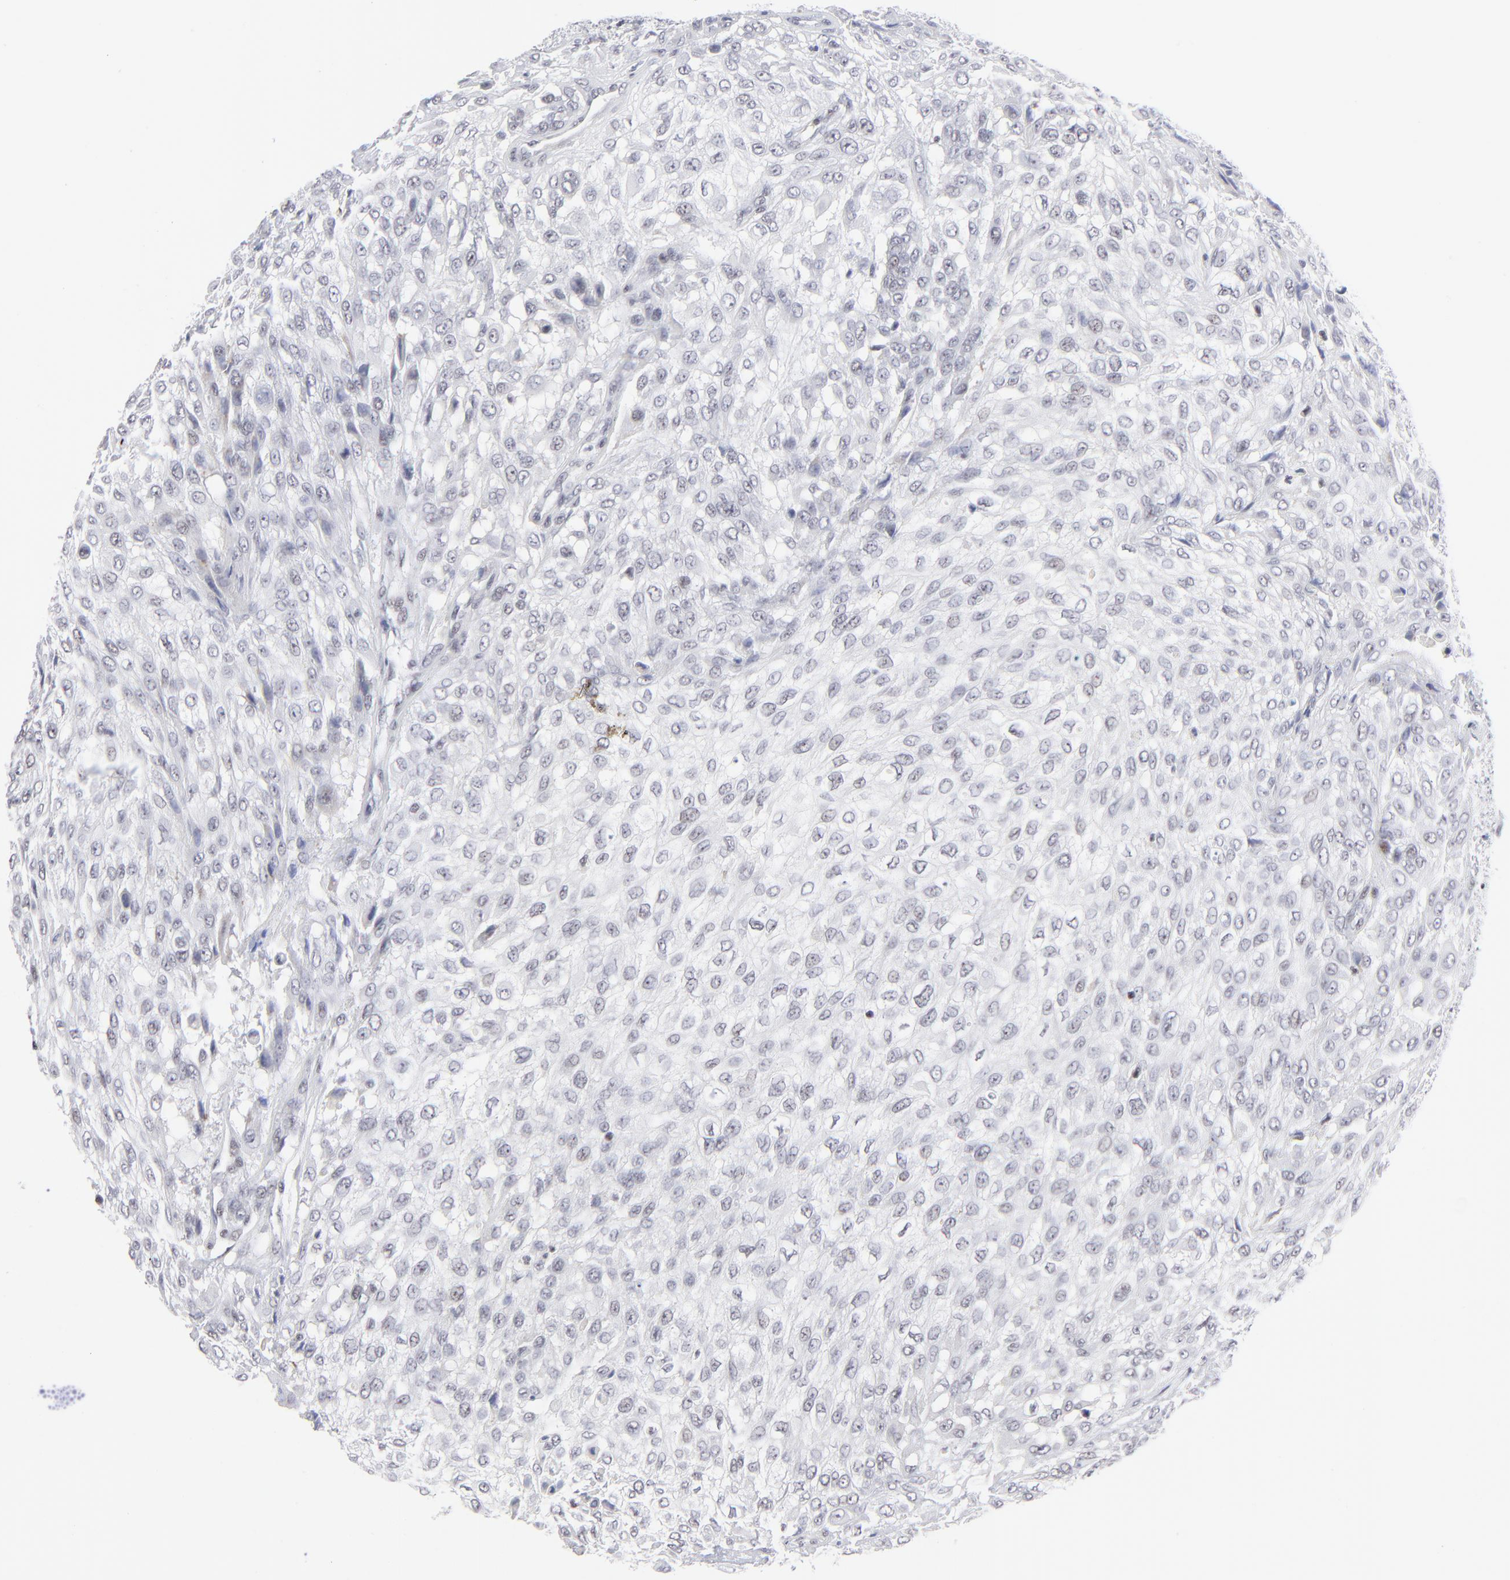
{"staining": {"intensity": "negative", "quantity": "none", "location": "none"}, "tissue": "urothelial cancer", "cell_type": "Tumor cells", "image_type": "cancer", "snomed": [{"axis": "morphology", "description": "Urothelial carcinoma, High grade"}, {"axis": "topography", "description": "Urinary bladder"}], "caption": "Tumor cells are negative for protein expression in human urothelial cancer.", "gene": "SP2", "patient": {"sex": "male", "age": 57}}